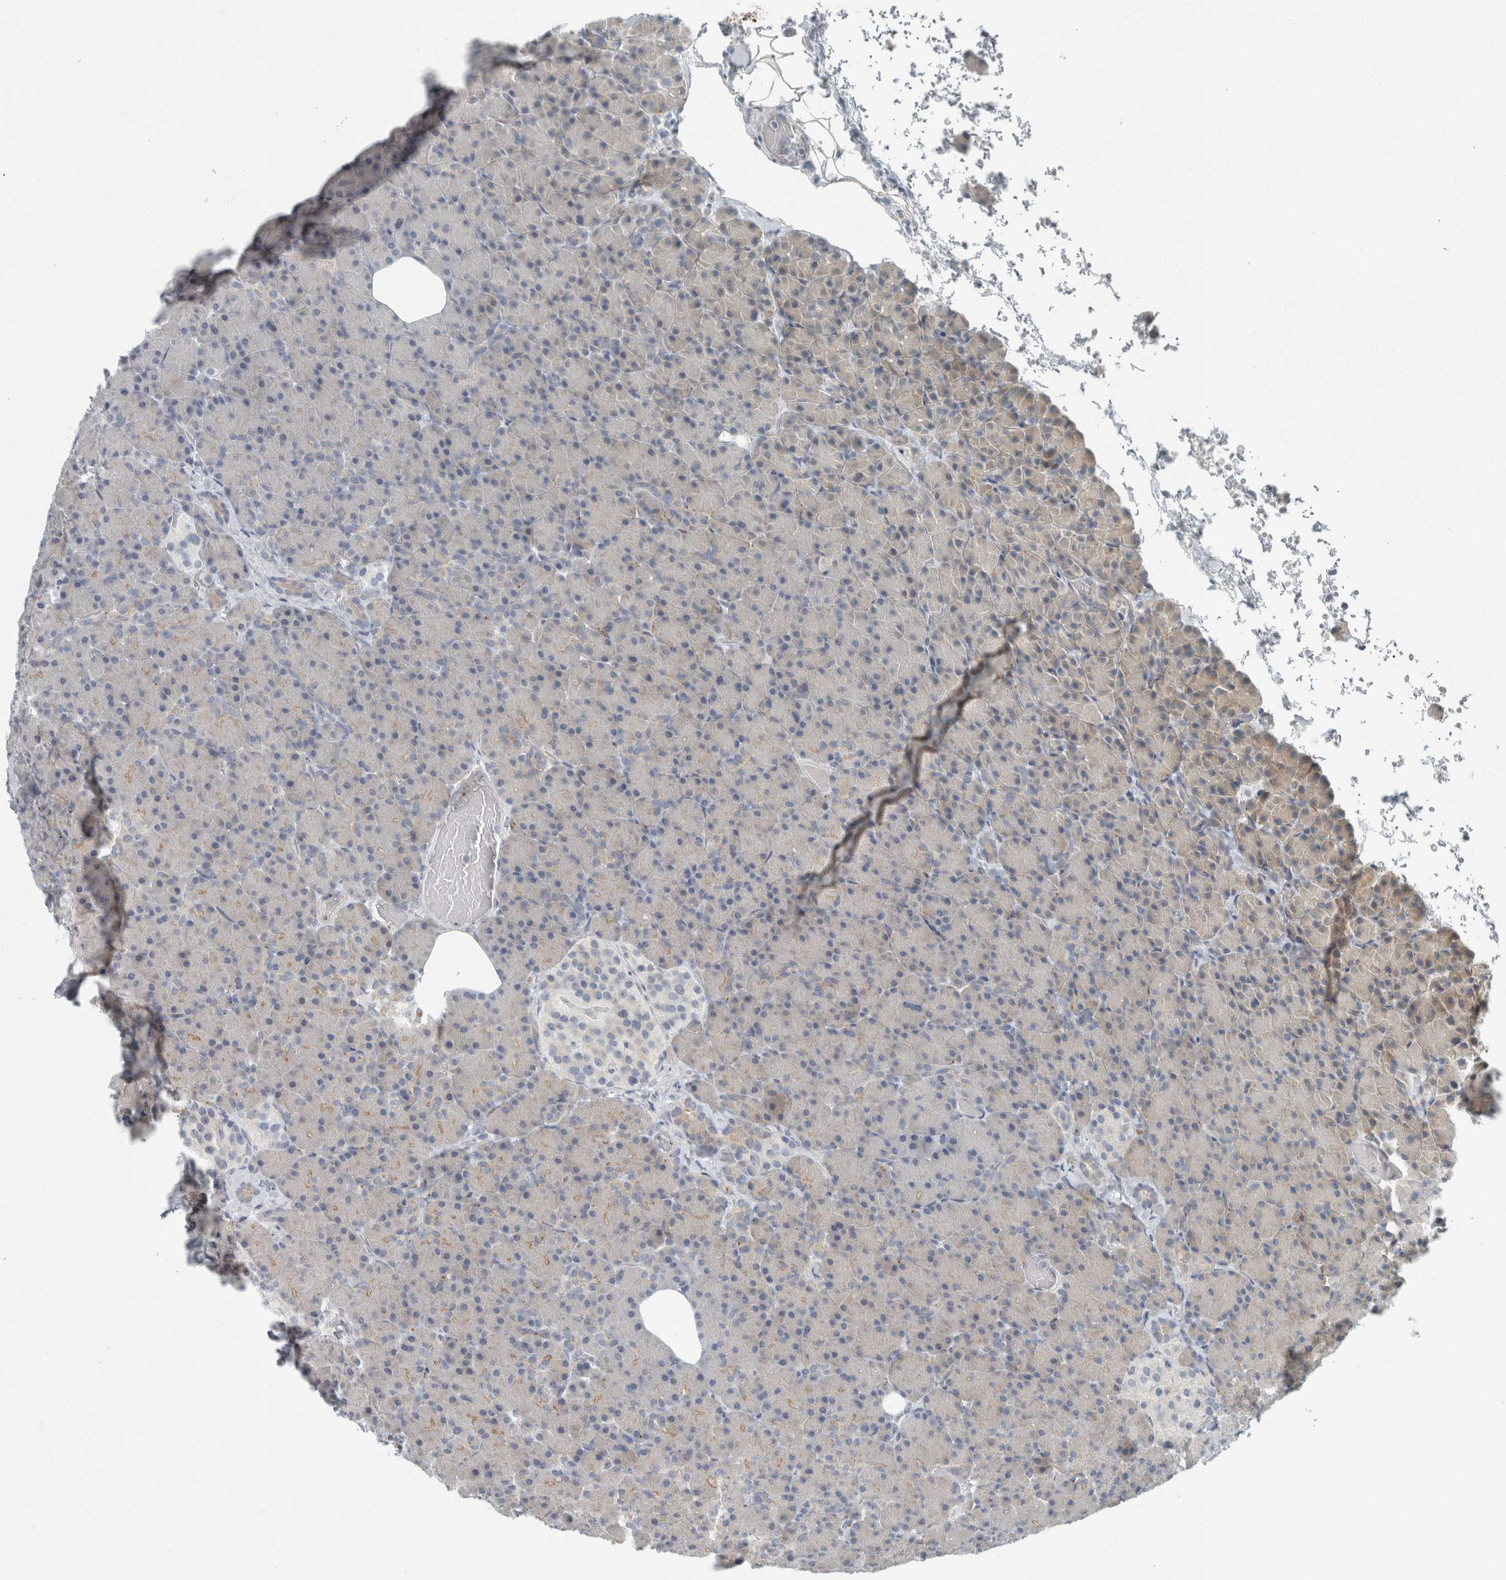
{"staining": {"intensity": "moderate", "quantity": "<25%", "location": "cytoplasmic/membranous"}, "tissue": "pancreas", "cell_type": "Exocrine glandular cells", "image_type": "normal", "snomed": [{"axis": "morphology", "description": "Normal tissue, NOS"}, {"axis": "topography", "description": "Pancreas"}], "caption": "Immunohistochemical staining of normal pancreas exhibits <25% levels of moderate cytoplasmic/membranous protein expression in approximately <25% of exocrine glandular cells.", "gene": "KIF1C", "patient": {"sex": "female", "age": 43}}